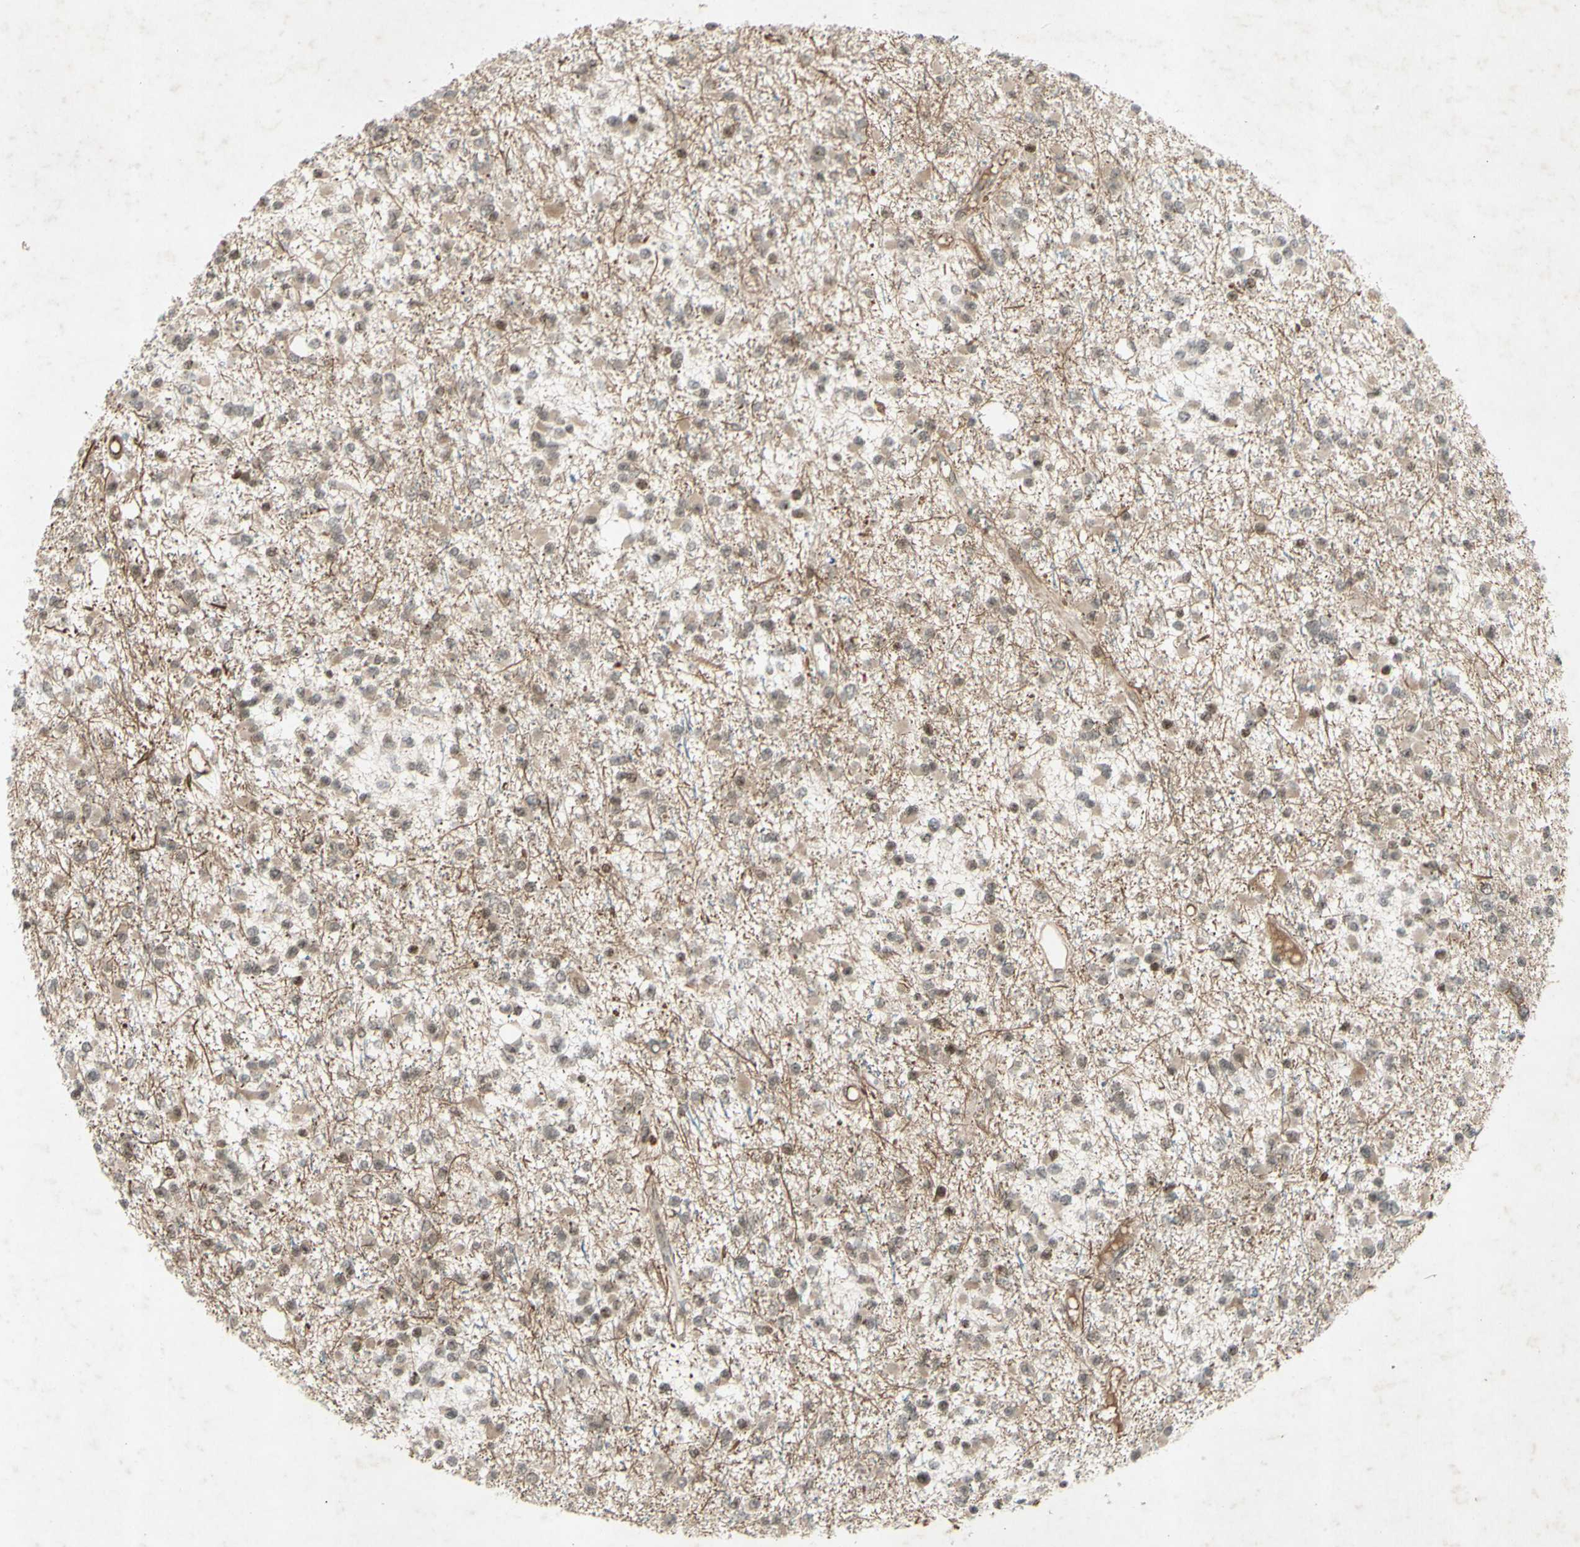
{"staining": {"intensity": "weak", "quantity": ">75%", "location": "cytoplasmic/membranous,nuclear"}, "tissue": "glioma", "cell_type": "Tumor cells", "image_type": "cancer", "snomed": [{"axis": "morphology", "description": "Glioma, malignant, Low grade"}, {"axis": "topography", "description": "Brain"}], "caption": "Weak cytoplasmic/membranous and nuclear protein staining is seen in about >75% of tumor cells in glioma. The staining was performed using DAB, with brown indicating positive protein expression. Nuclei are stained blue with hematoxylin.", "gene": "SNW1", "patient": {"sex": "female", "age": 22}}